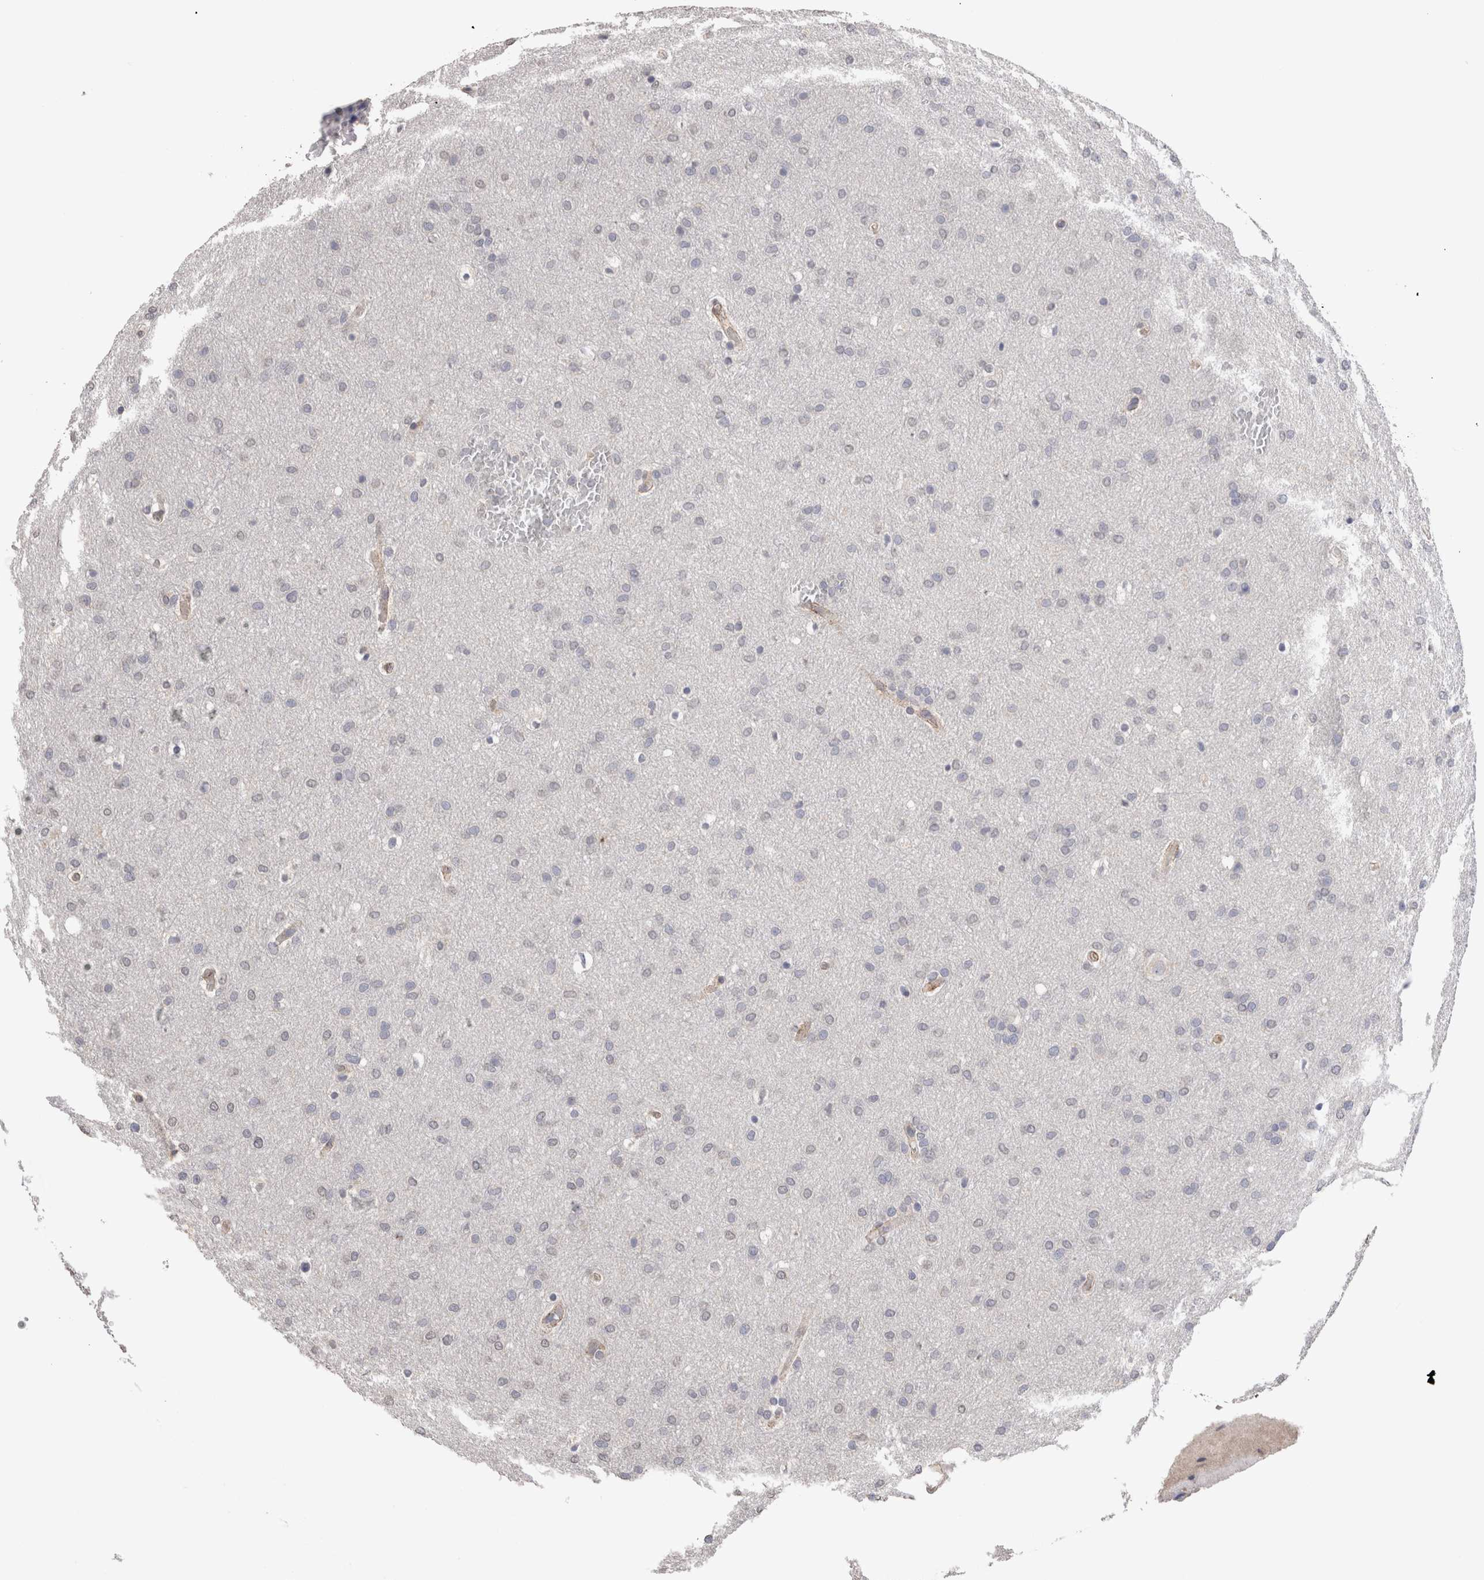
{"staining": {"intensity": "negative", "quantity": "none", "location": "none"}, "tissue": "glioma", "cell_type": "Tumor cells", "image_type": "cancer", "snomed": [{"axis": "morphology", "description": "Glioma, malignant, Low grade"}, {"axis": "topography", "description": "Brain"}], "caption": "Immunohistochemistry (IHC) image of glioma stained for a protein (brown), which shows no expression in tumor cells.", "gene": "CDH6", "patient": {"sex": "female", "age": 37}}